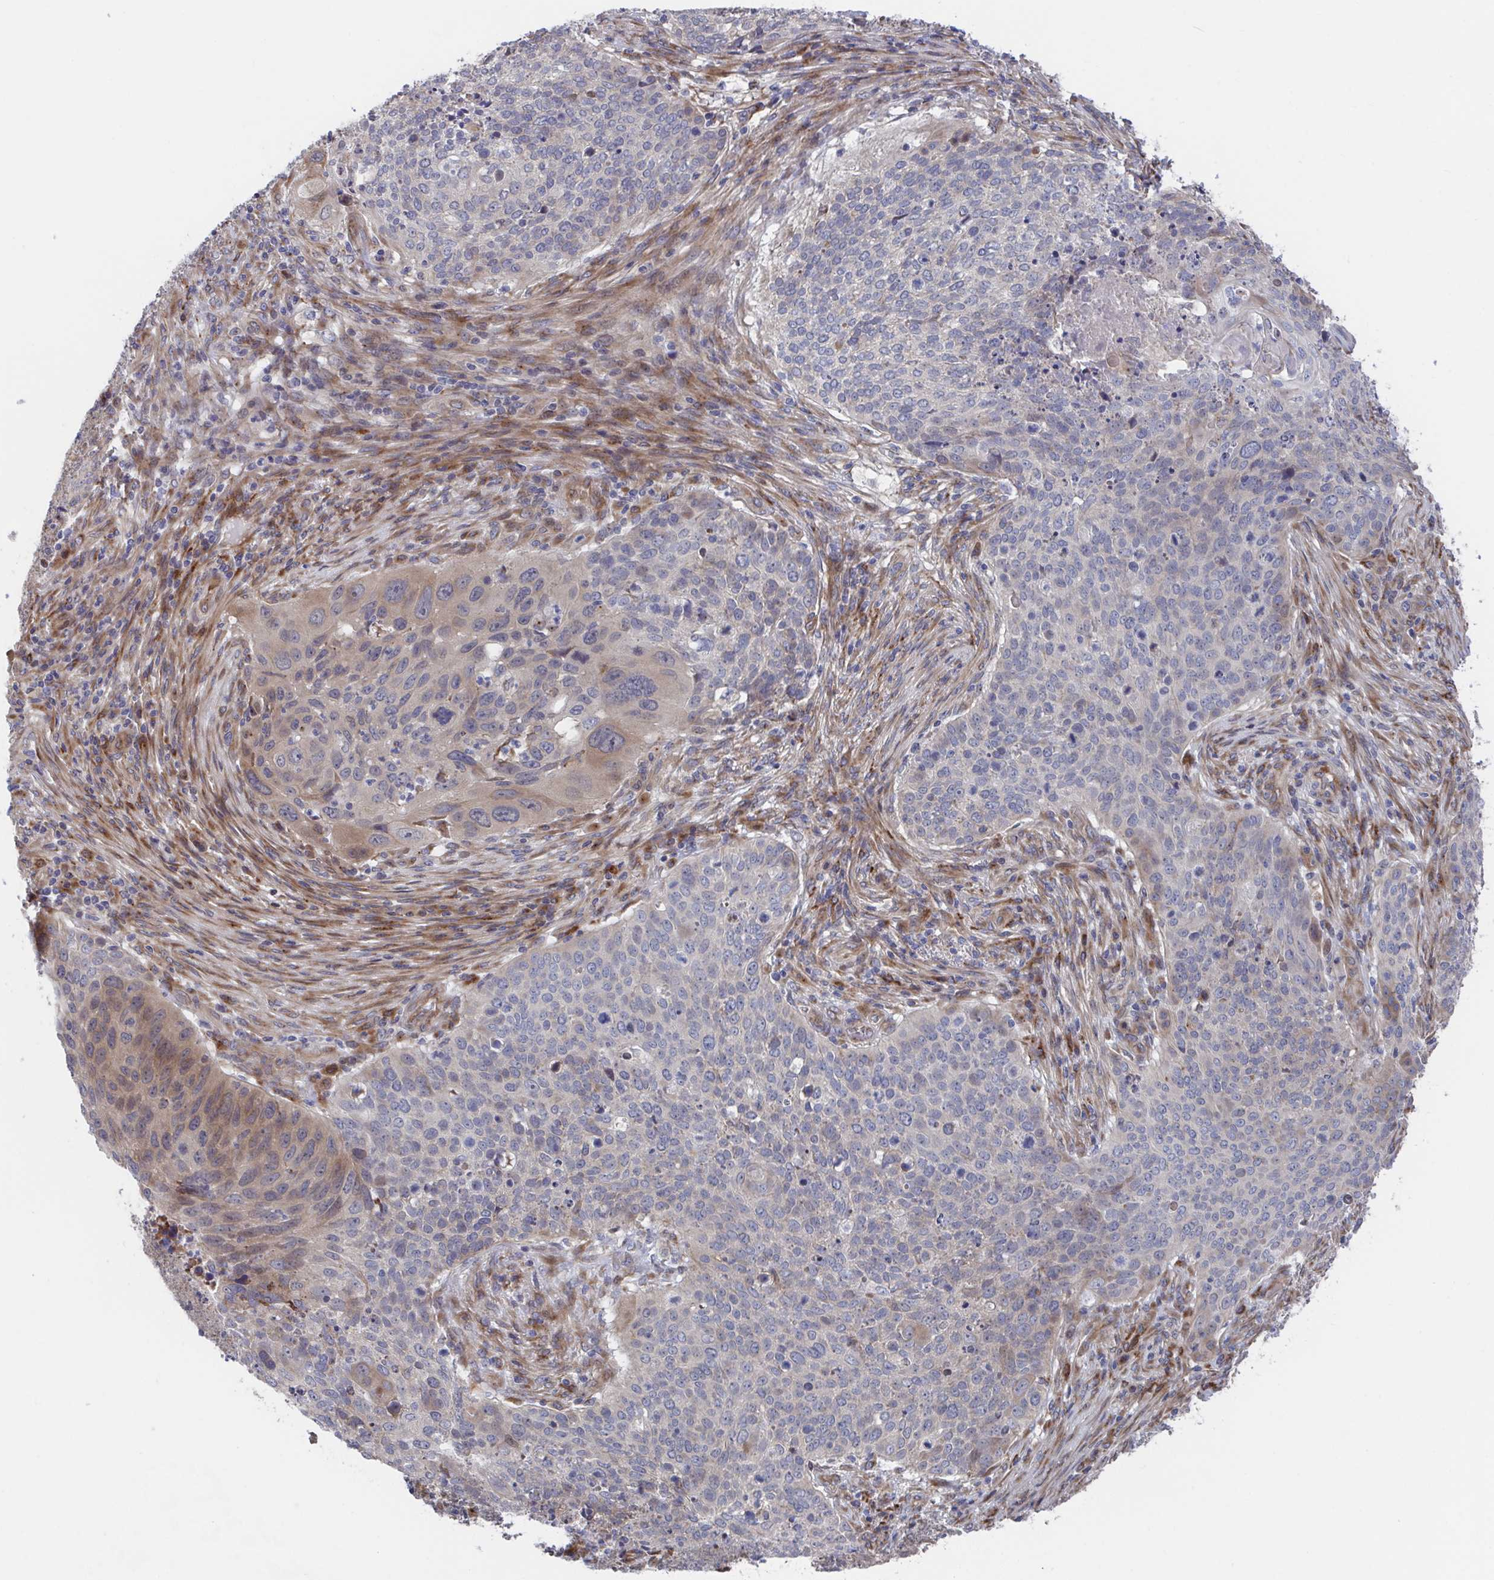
{"staining": {"intensity": "moderate", "quantity": "25%-75%", "location": "cytoplasmic/membranous"}, "tissue": "lung cancer", "cell_type": "Tumor cells", "image_type": "cancer", "snomed": [{"axis": "morphology", "description": "Squamous cell carcinoma, NOS"}, {"axis": "topography", "description": "Lung"}], "caption": "Protein expression analysis of human lung cancer (squamous cell carcinoma) reveals moderate cytoplasmic/membranous positivity in about 25%-75% of tumor cells.", "gene": "FJX1", "patient": {"sex": "male", "age": 63}}